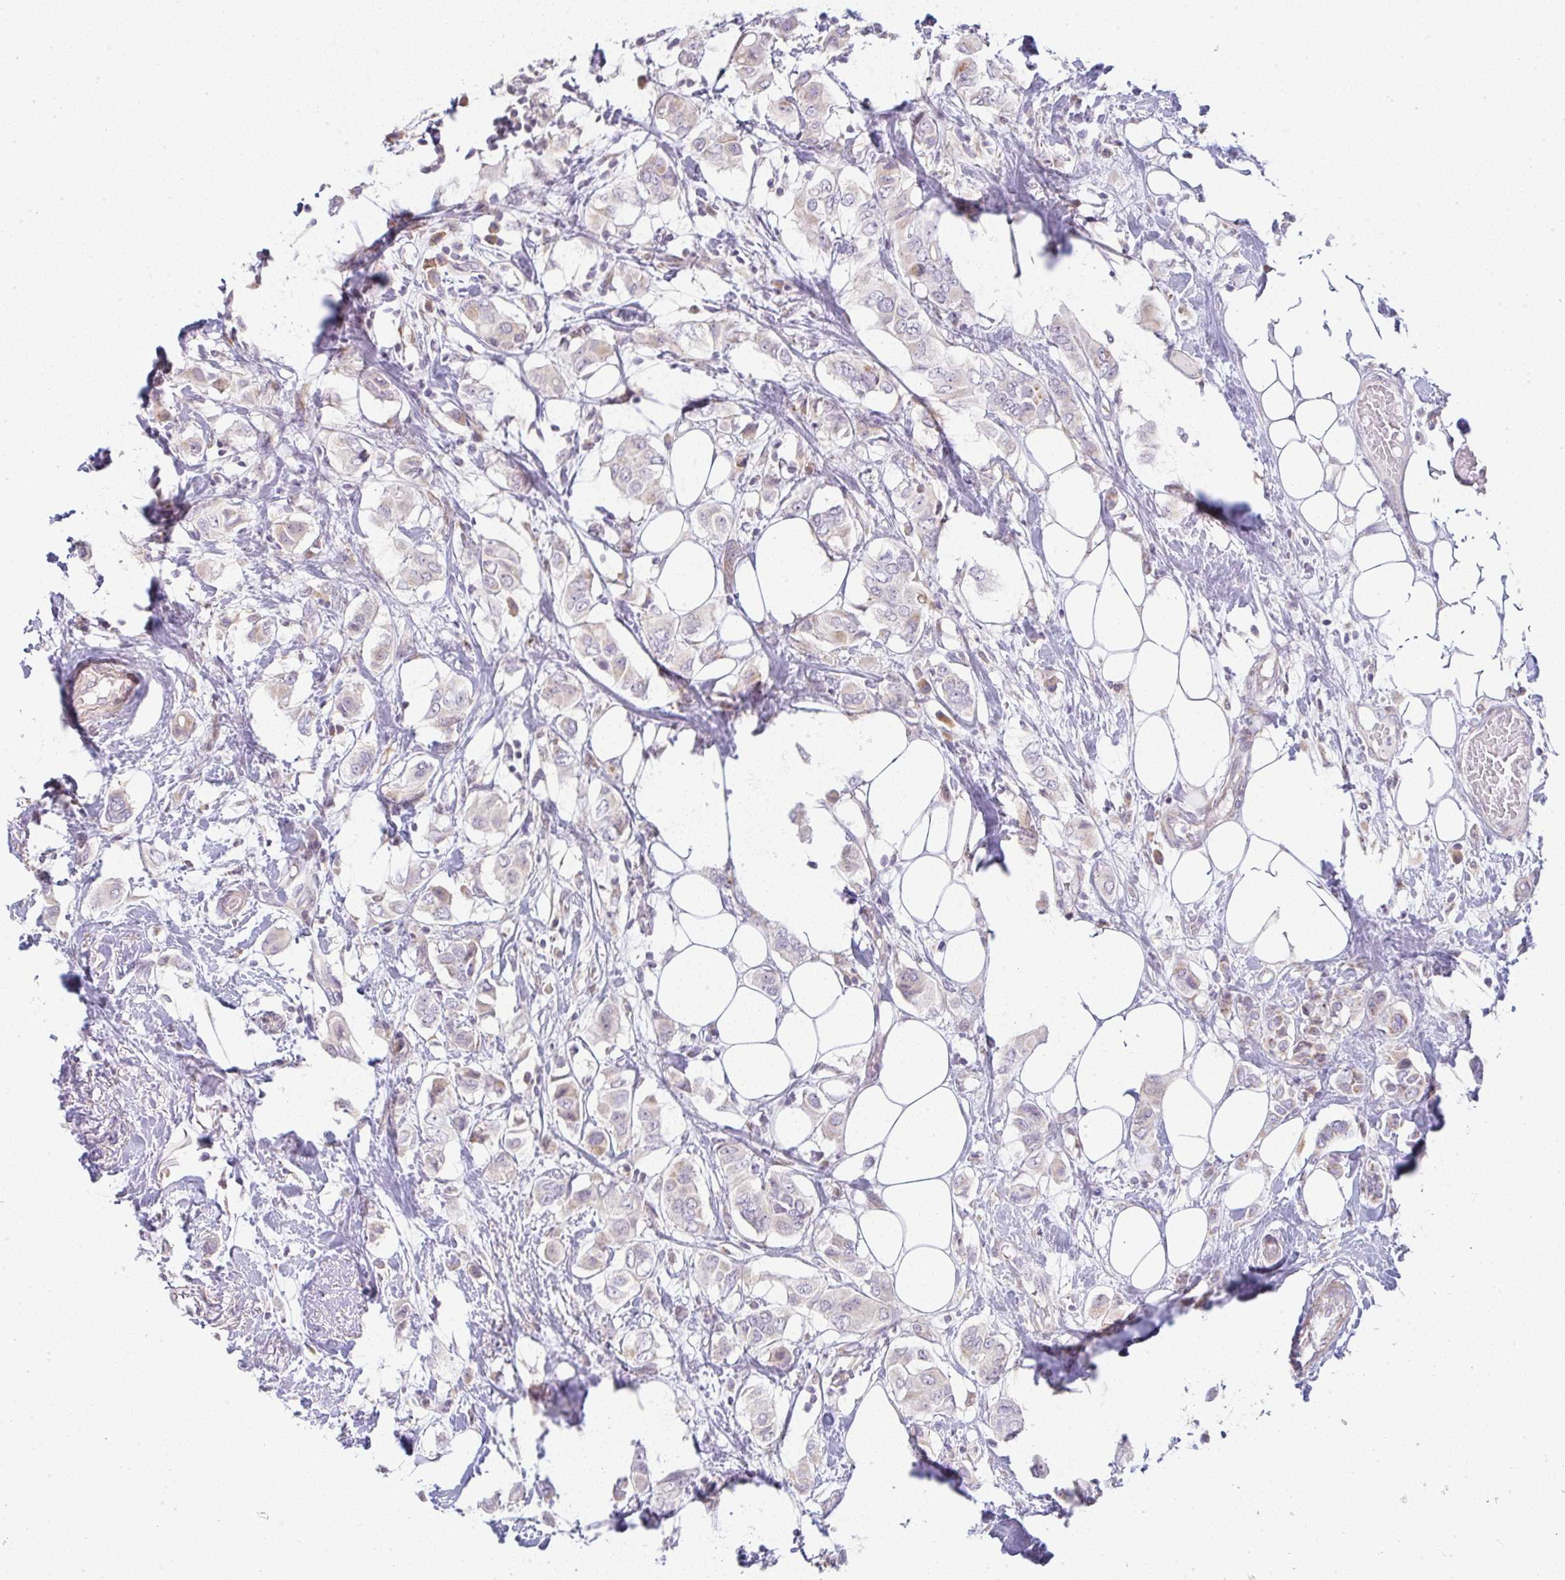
{"staining": {"intensity": "moderate", "quantity": "<25%", "location": "cytoplasmic/membranous"}, "tissue": "breast cancer", "cell_type": "Tumor cells", "image_type": "cancer", "snomed": [{"axis": "morphology", "description": "Lobular carcinoma"}, {"axis": "topography", "description": "Breast"}], "caption": "Breast lobular carcinoma was stained to show a protein in brown. There is low levels of moderate cytoplasmic/membranous positivity in approximately <25% of tumor cells.", "gene": "MOB1A", "patient": {"sex": "female", "age": 51}}